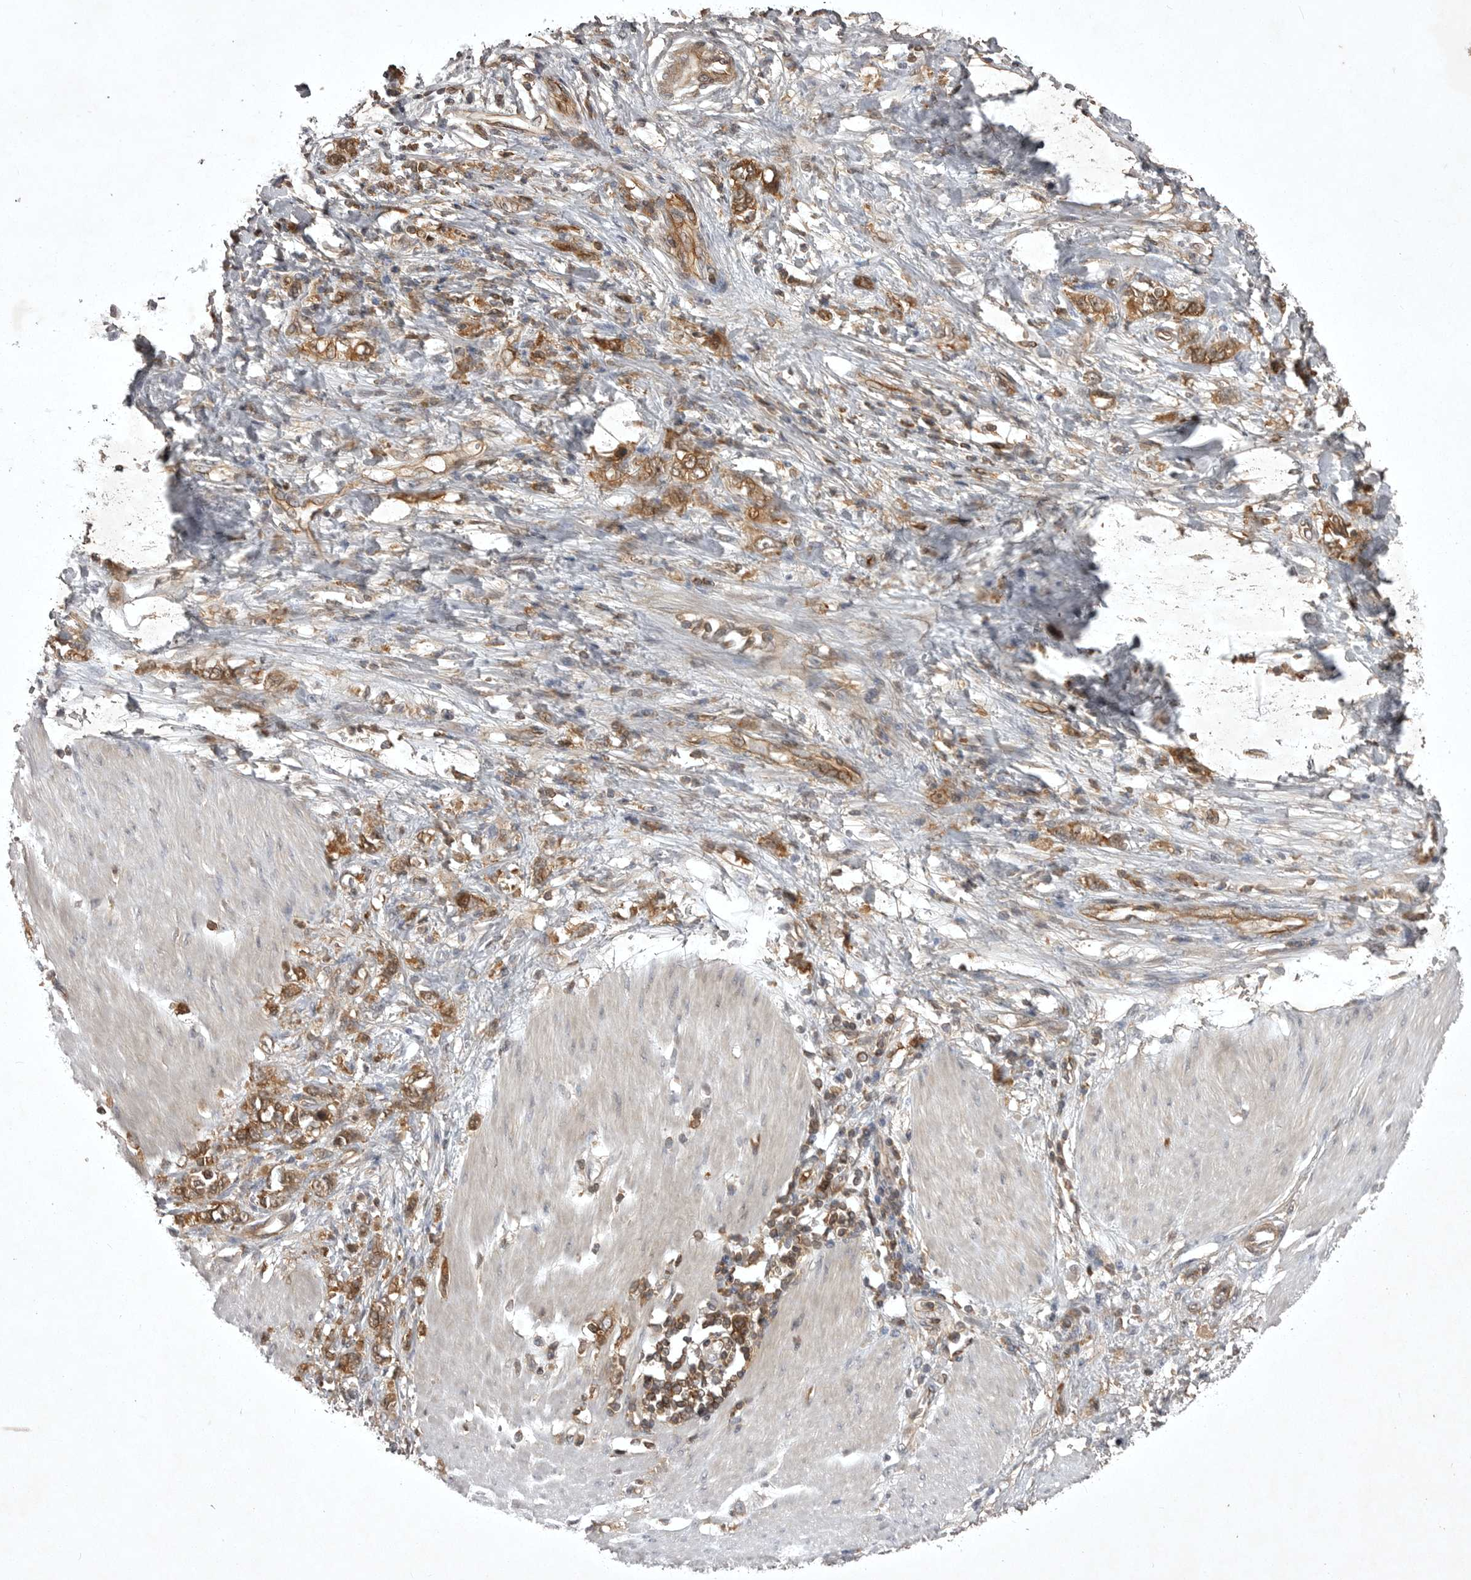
{"staining": {"intensity": "moderate", "quantity": ">75%", "location": "cytoplasmic/membranous"}, "tissue": "stomach cancer", "cell_type": "Tumor cells", "image_type": "cancer", "snomed": [{"axis": "morphology", "description": "Adenocarcinoma, NOS"}, {"axis": "topography", "description": "Stomach"}], "caption": "Human stomach adenocarcinoma stained with a brown dye demonstrates moderate cytoplasmic/membranous positive positivity in approximately >75% of tumor cells.", "gene": "STK24", "patient": {"sex": "female", "age": 76}}